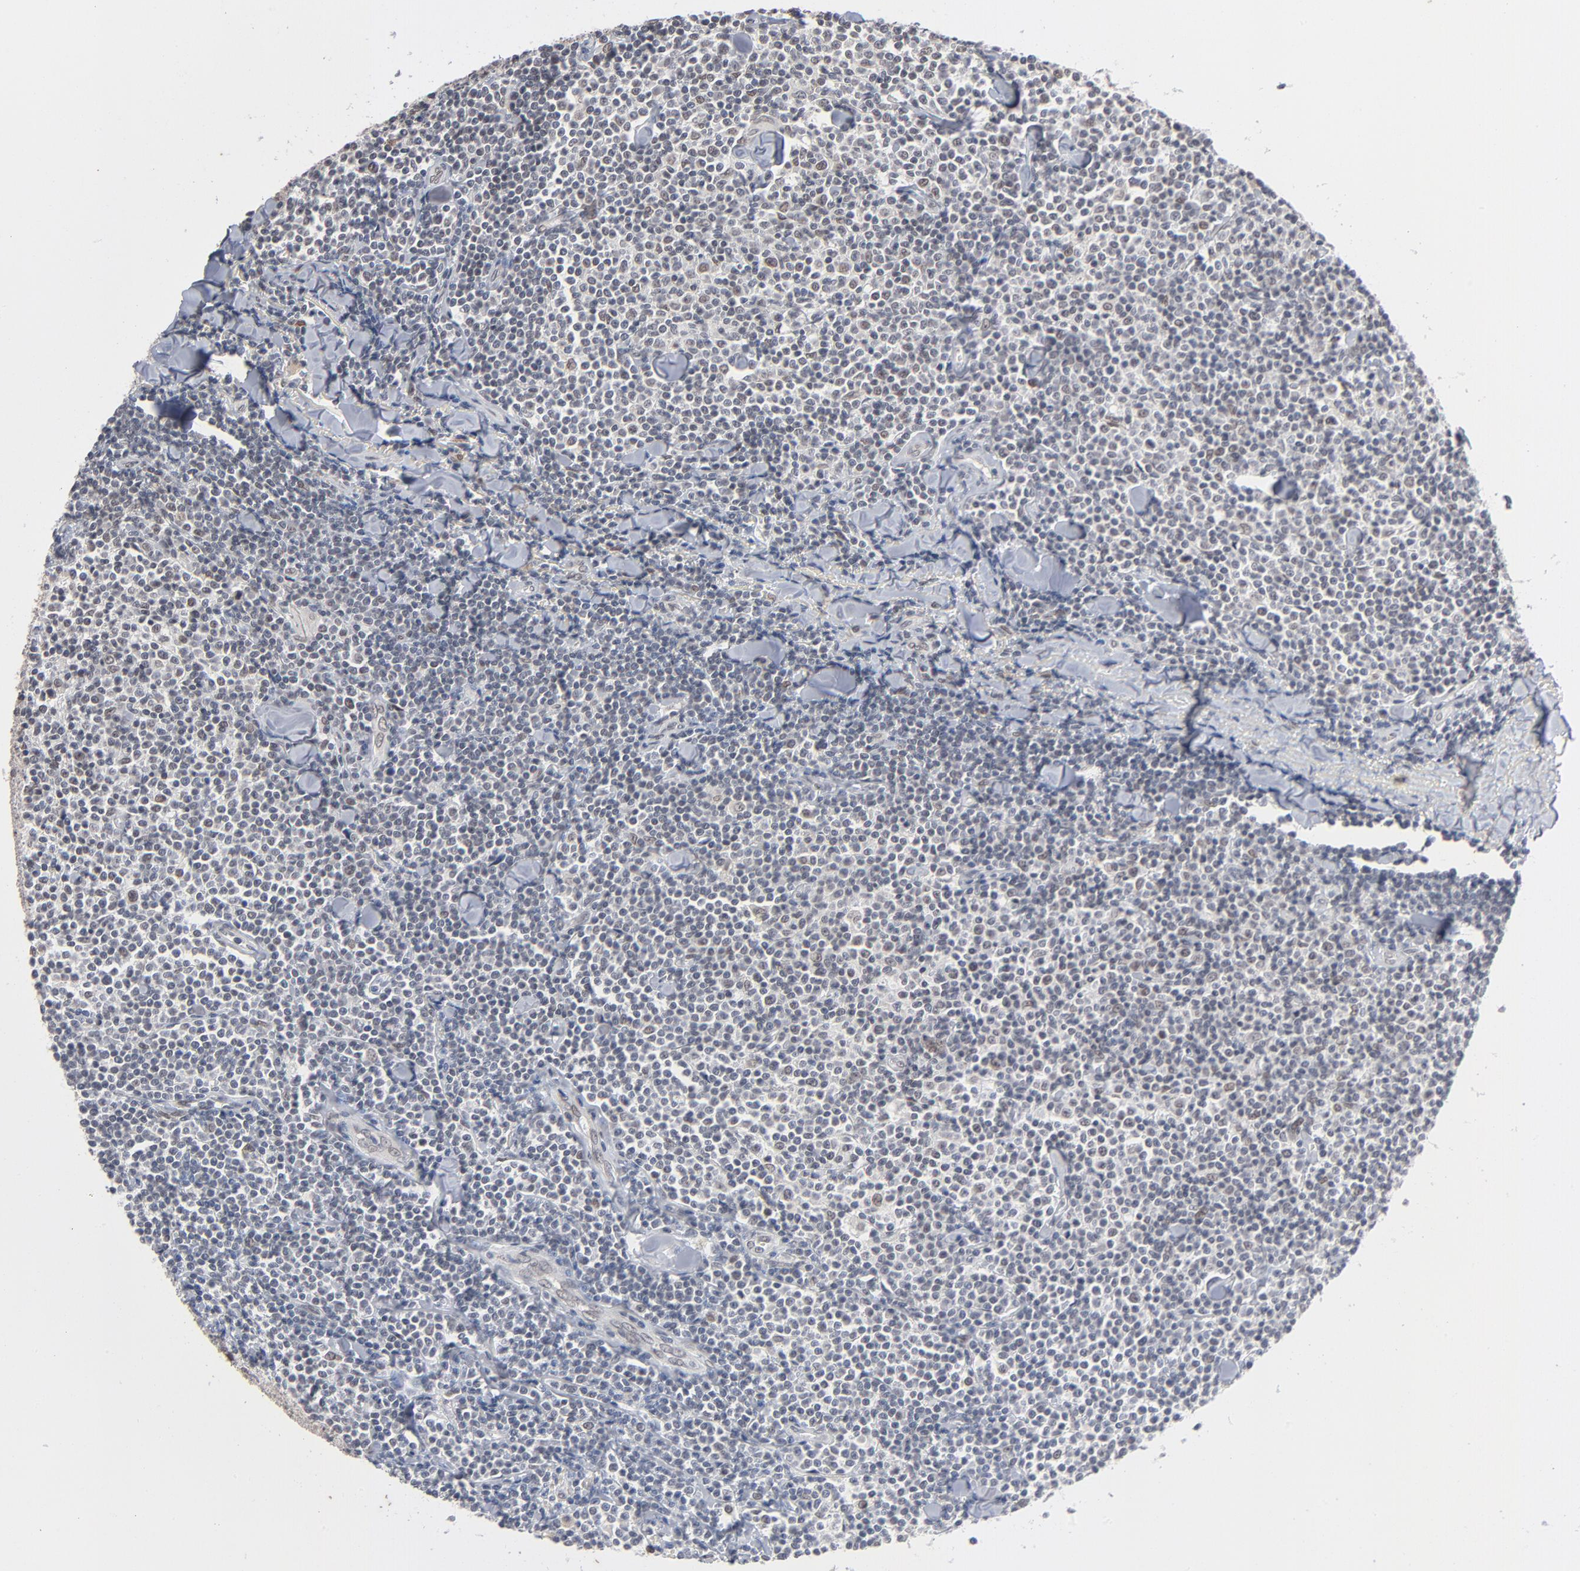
{"staining": {"intensity": "negative", "quantity": "none", "location": "none"}, "tissue": "lymphoma", "cell_type": "Tumor cells", "image_type": "cancer", "snomed": [{"axis": "morphology", "description": "Malignant lymphoma, non-Hodgkin's type, Low grade"}, {"axis": "topography", "description": "Soft tissue"}], "caption": "Immunohistochemistry (IHC) histopathology image of neoplastic tissue: low-grade malignant lymphoma, non-Hodgkin's type stained with DAB demonstrates no significant protein positivity in tumor cells.", "gene": "MBIP", "patient": {"sex": "male", "age": 92}}